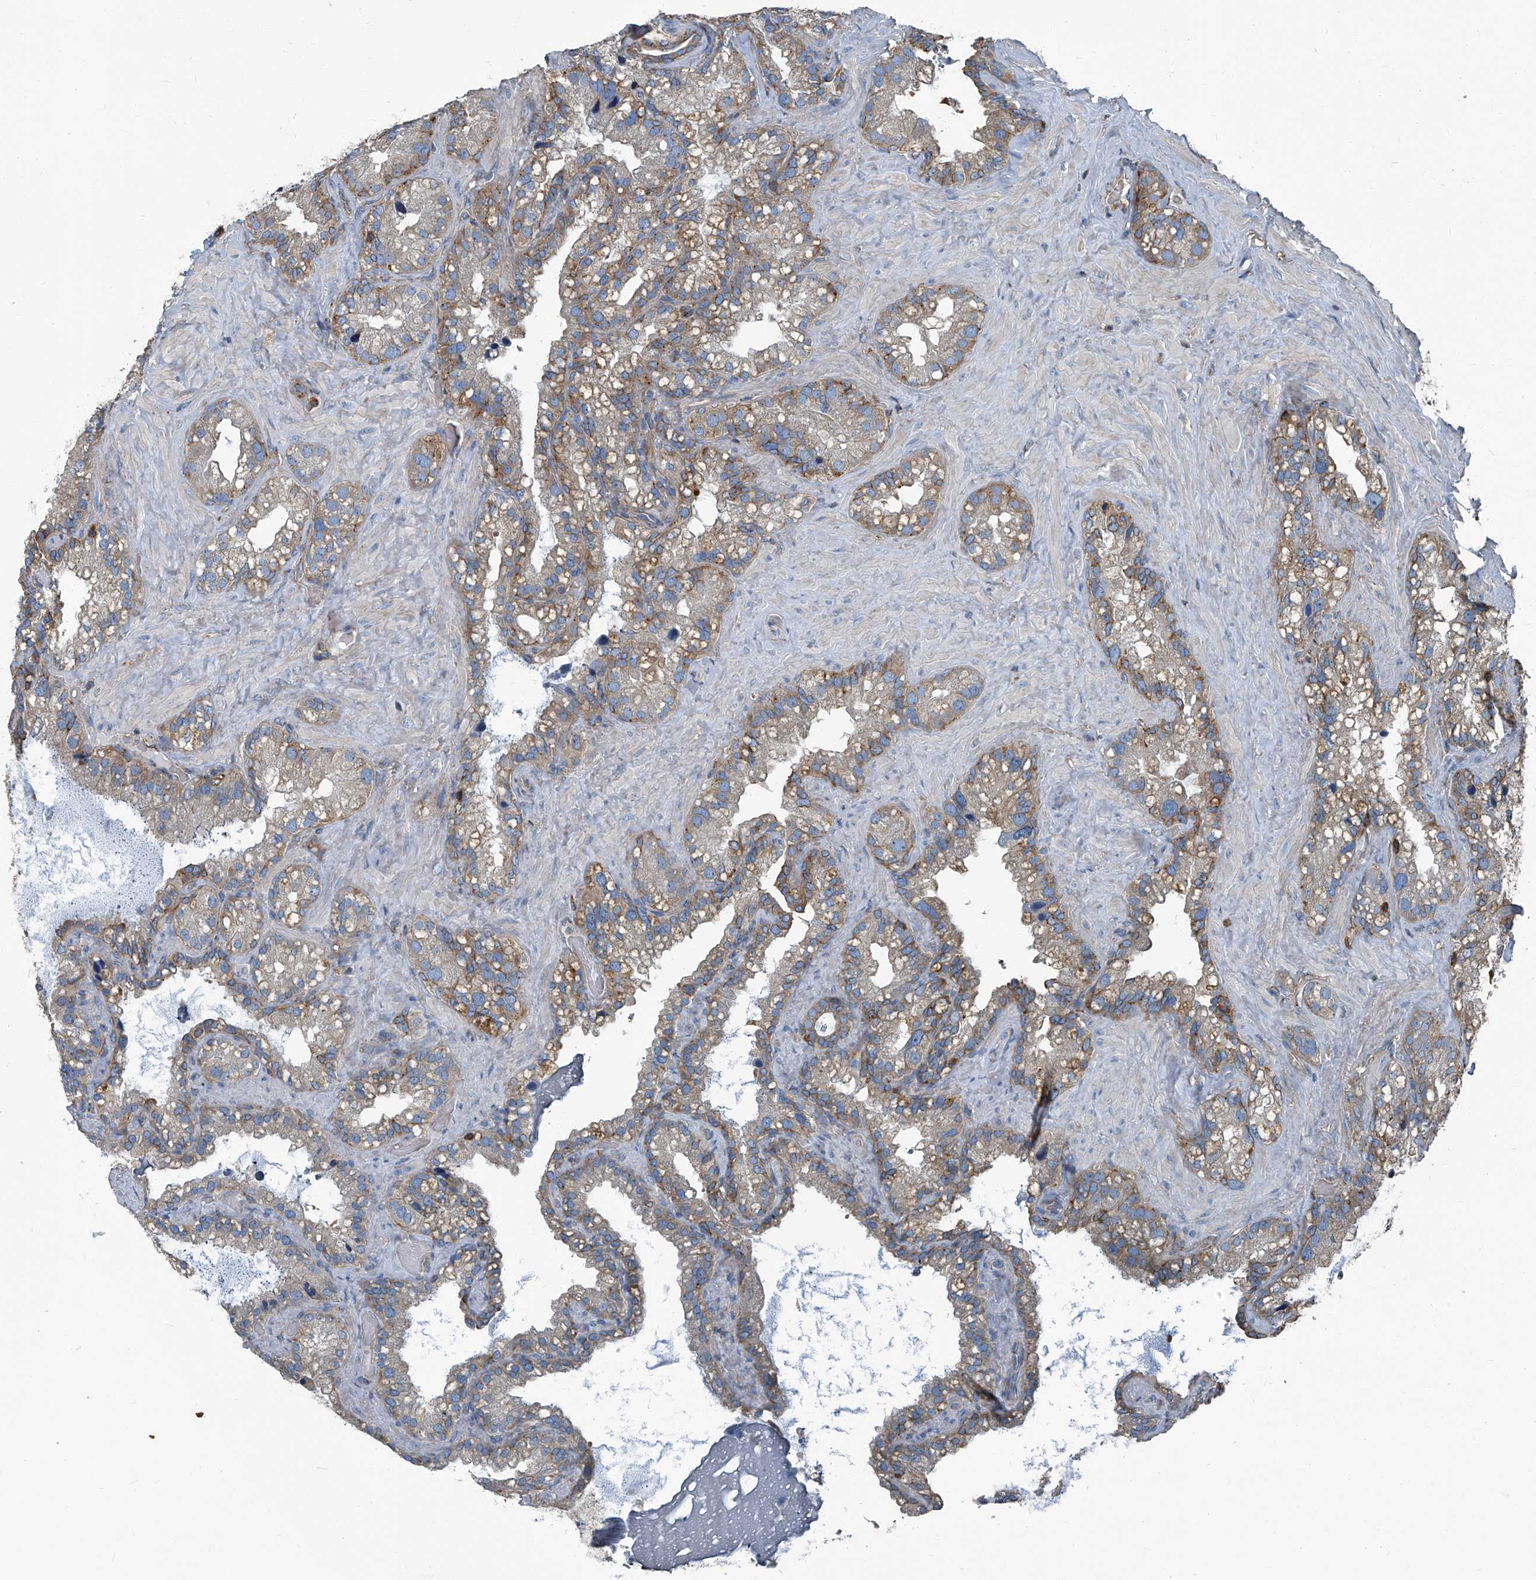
{"staining": {"intensity": "moderate", "quantity": "25%-75%", "location": "cytoplasmic/membranous"}, "tissue": "seminal vesicle", "cell_type": "Glandular cells", "image_type": "normal", "snomed": [{"axis": "morphology", "description": "Normal tissue, NOS"}, {"axis": "topography", "description": "Prostate"}, {"axis": "topography", "description": "Seminal veicle"}], "caption": "Immunohistochemical staining of unremarkable human seminal vesicle reveals moderate cytoplasmic/membranous protein expression in approximately 25%-75% of glandular cells.", "gene": "SEPTIN7", "patient": {"sex": "male", "age": 68}}